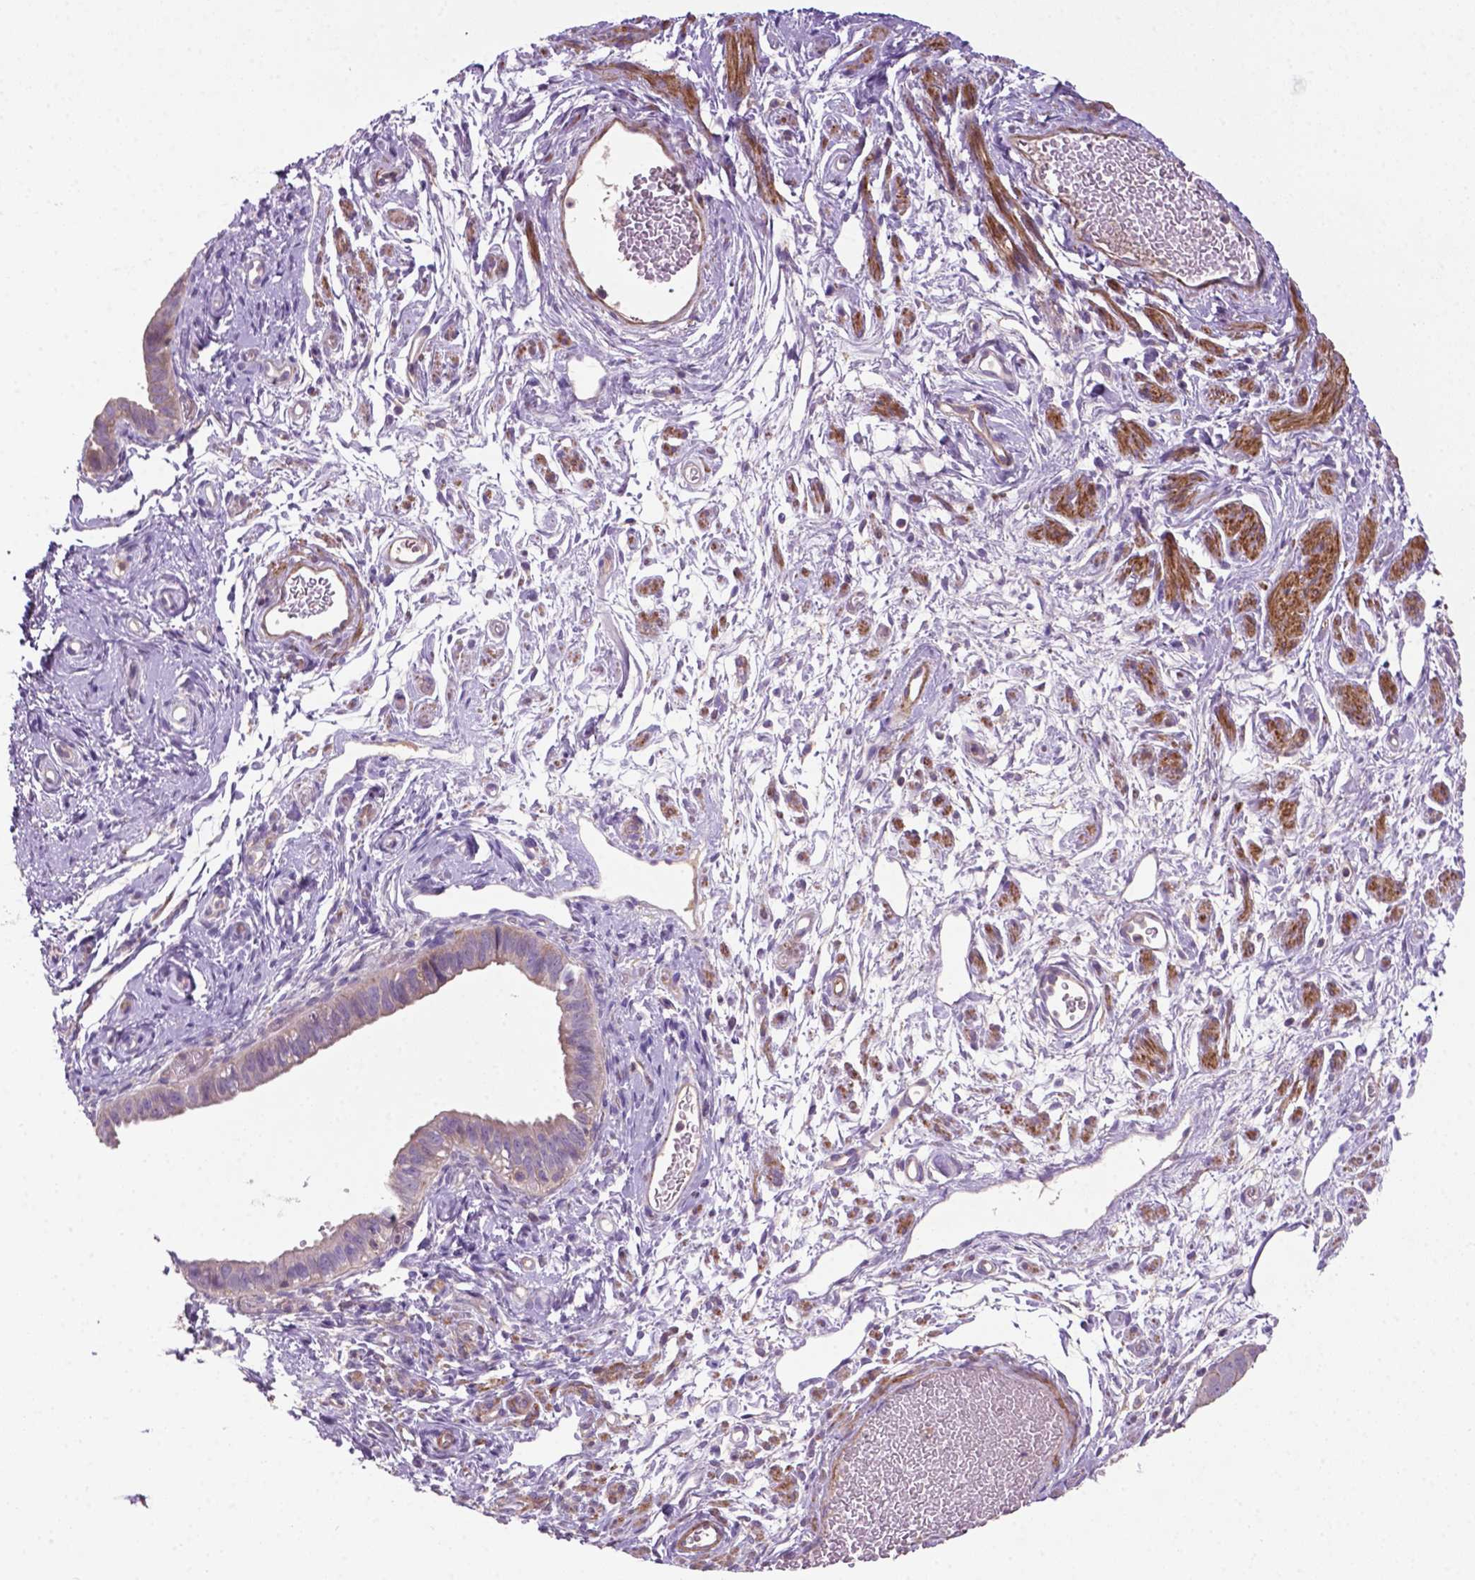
{"staining": {"intensity": "negative", "quantity": "none", "location": "none"}, "tissue": "ovarian cancer", "cell_type": "Tumor cells", "image_type": "cancer", "snomed": [{"axis": "morphology", "description": "Carcinoma, endometroid"}, {"axis": "topography", "description": "Ovary"}], "caption": "High power microscopy histopathology image of an immunohistochemistry (IHC) micrograph of endometroid carcinoma (ovarian), revealing no significant positivity in tumor cells. (DAB IHC with hematoxylin counter stain).", "gene": "BMP4", "patient": {"sex": "female", "age": 85}}